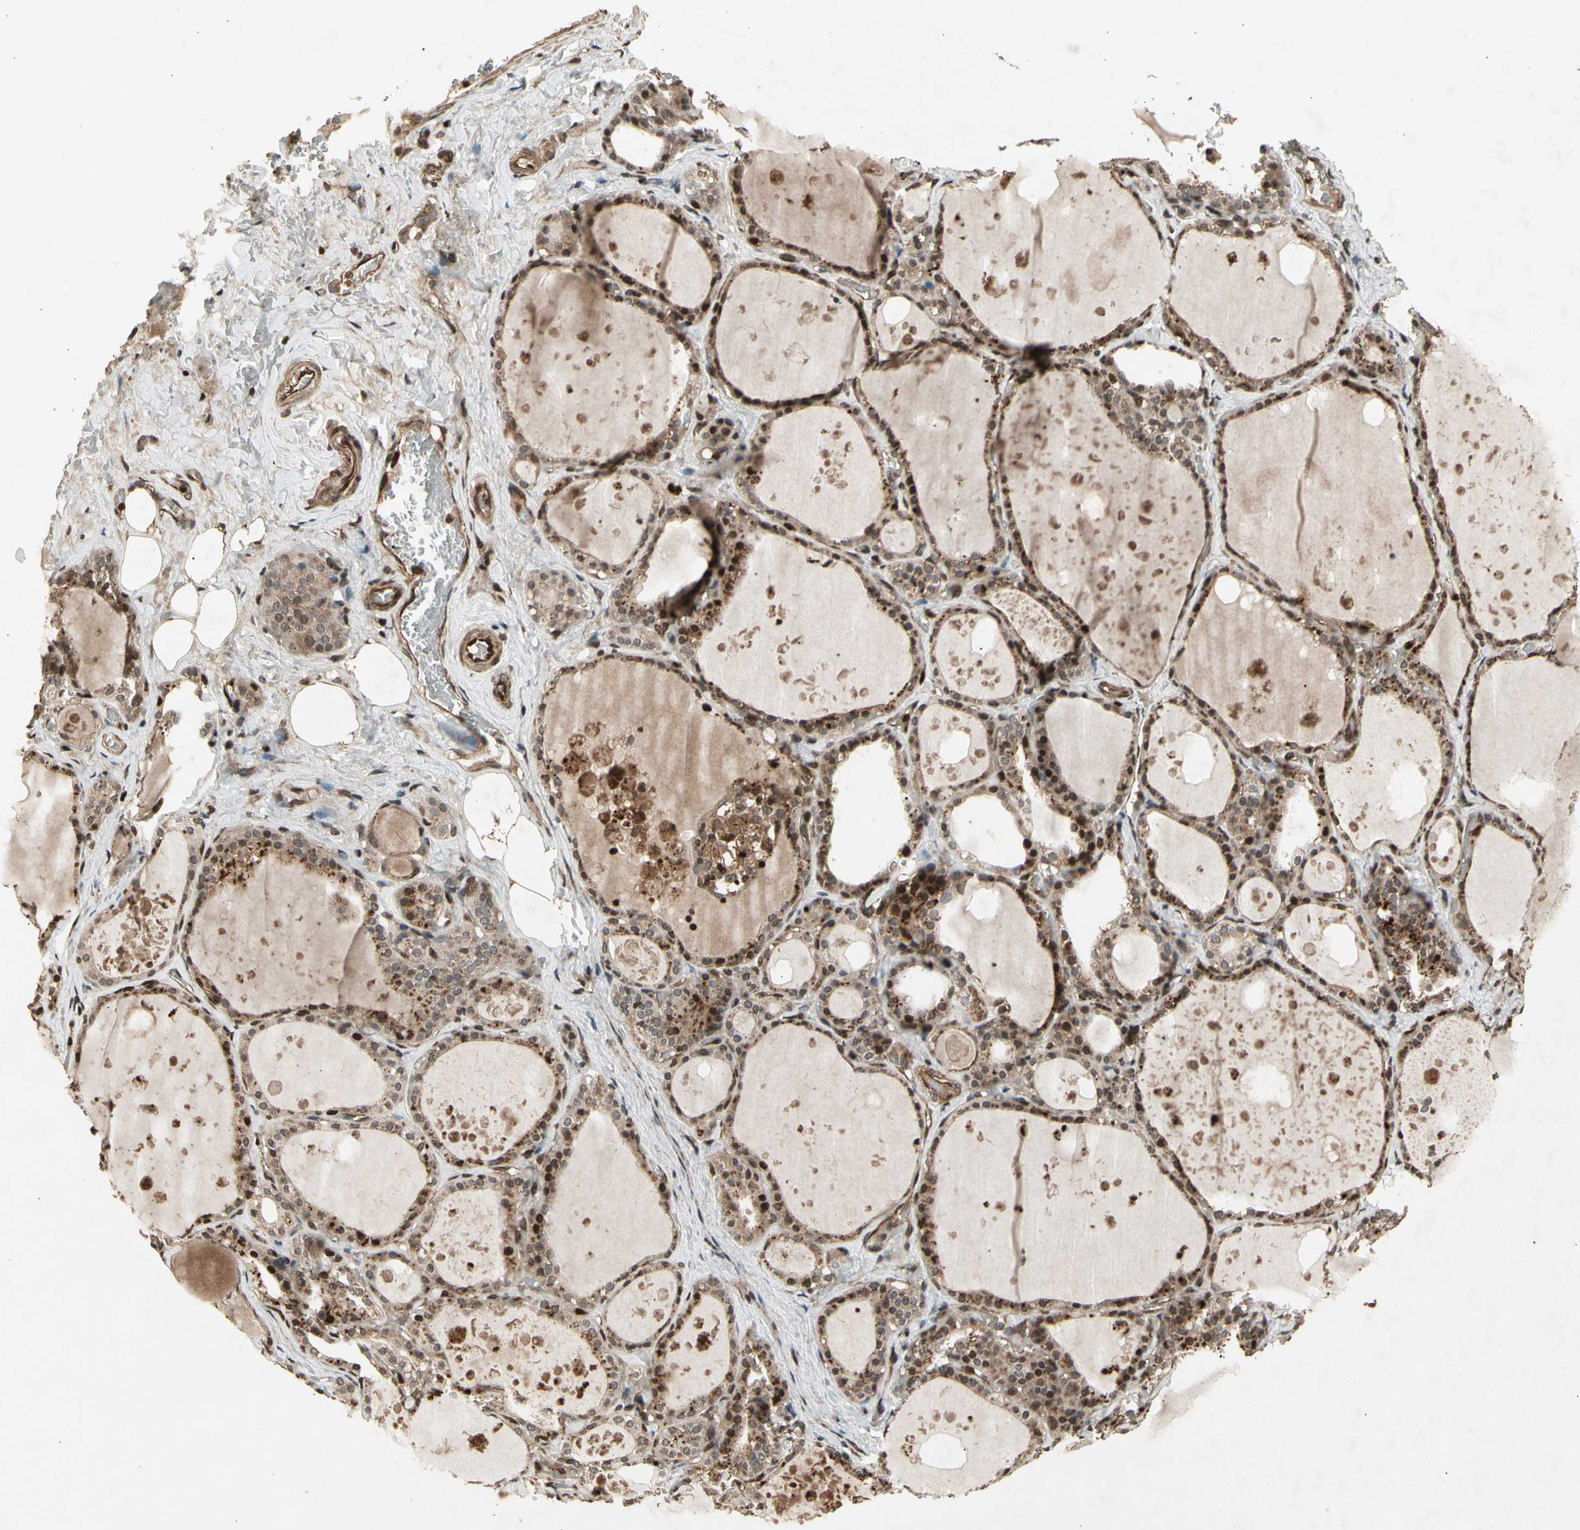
{"staining": {"intensity": "strong", "quantity": ">75%", "location": "nuclear"}, "tissue": "thyroid gland", "cell_type": "Glandular cells", "image_type": "normal", "snomed": [{"axis": "morphology", "description": "Normal tissue, NOS"}, {"axis": "topography", "description": "Thyroid gland"}], "caption": "Strong nuclear staining is identified in approximately >75% of glandular cells in benign thyroid gland. (DAB IHC with brightfield microscopy, high magnification).", "gene": "GLRX", "patient": {"sex": "male", "age": 61}}